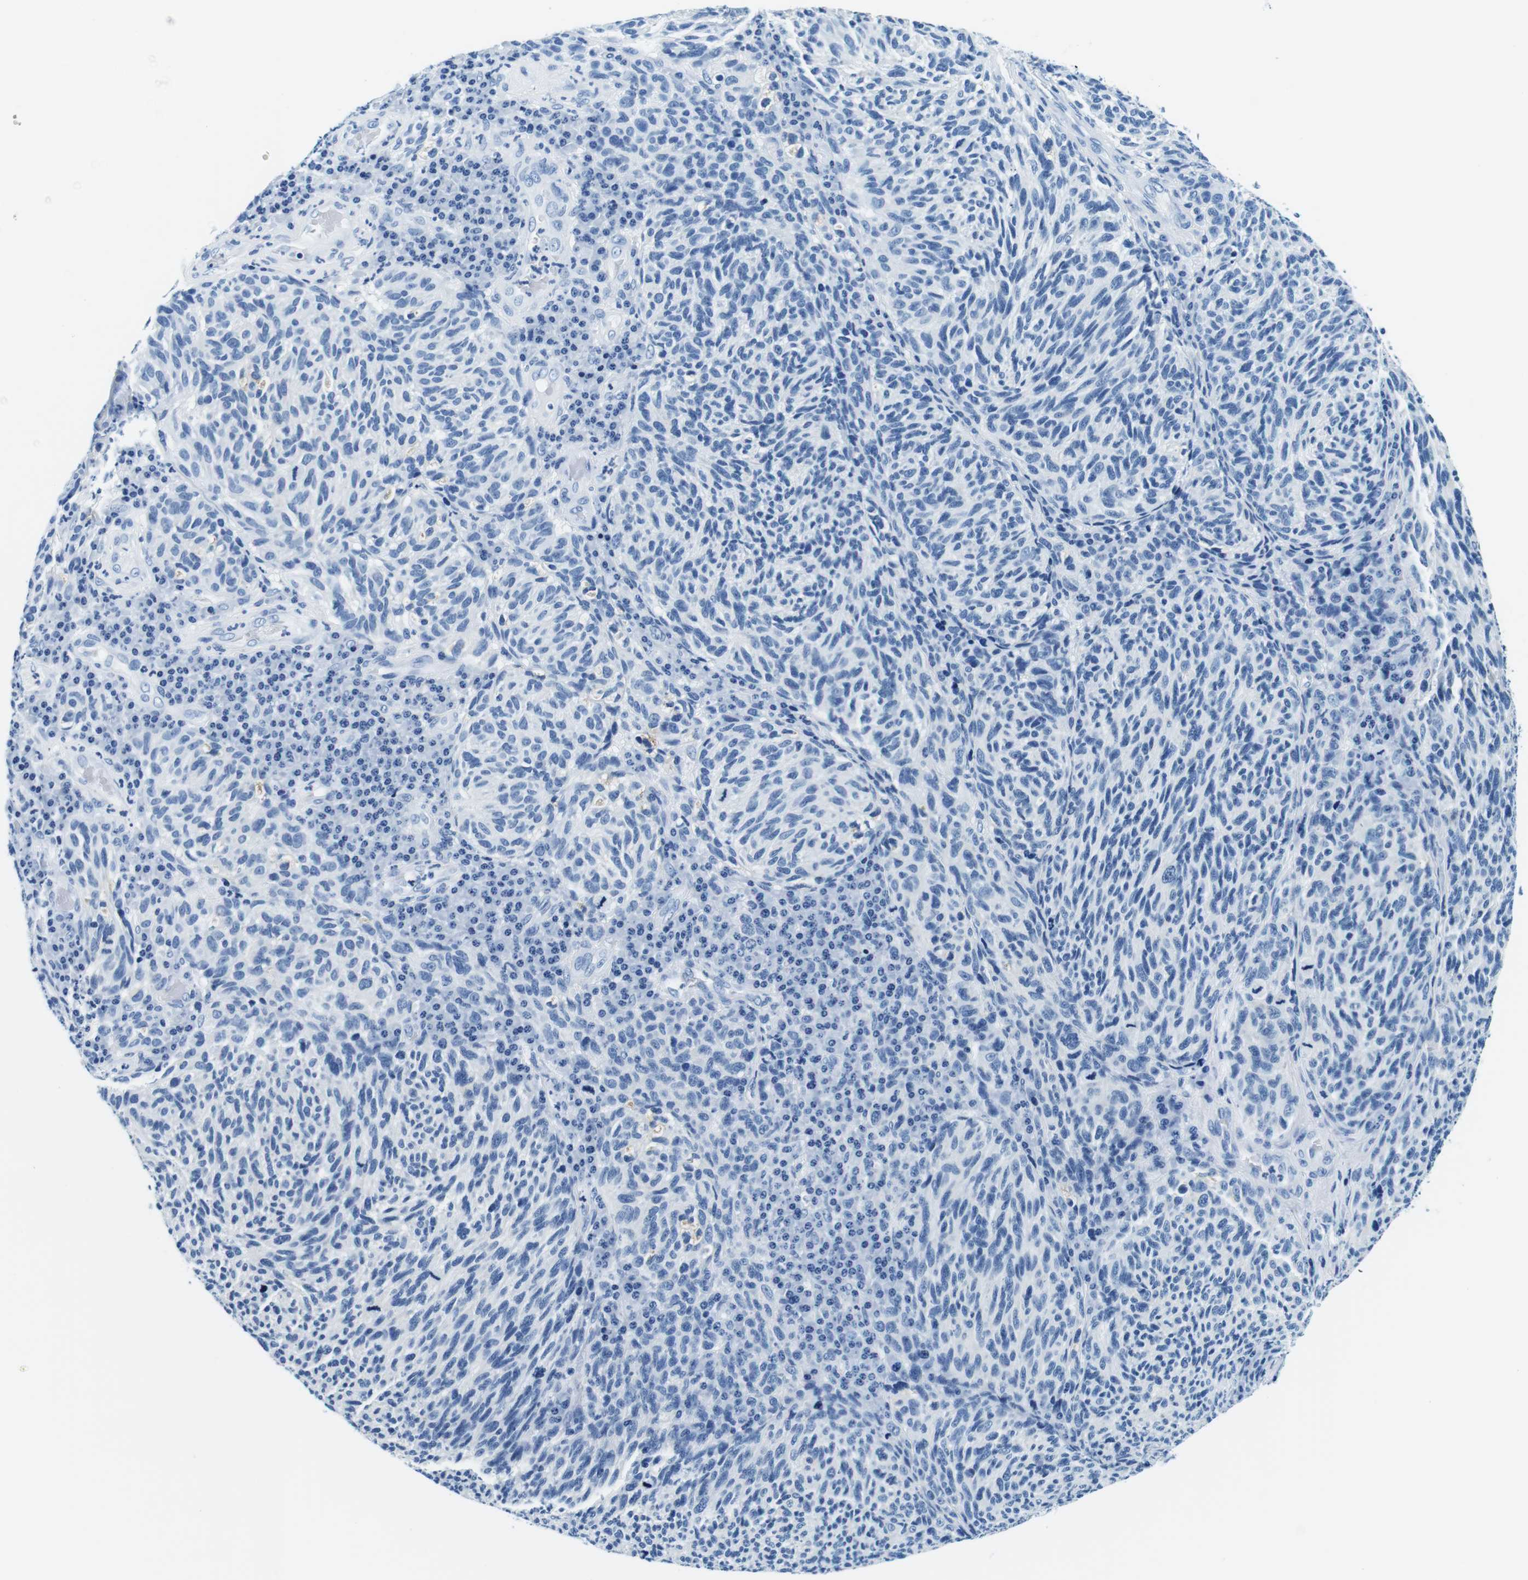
{"staining": {"intensity": "negative", "quantity": "none", "location": "none"}, "tissue": "melanoma", "cell_type": "Tumor cells", "image_type": "cancer", "snomed": [{"axis": "morphology", "description": "Malignant melanoma, NOS"}, {"axis": "topography", "description": "Skin"}], "caption": "A photomicrograph of malignant melanoma stained for a protein shows no brown staining in tumor cells.", "gene": "ELANE", "patient": {"sex": "female", "age": 73}}